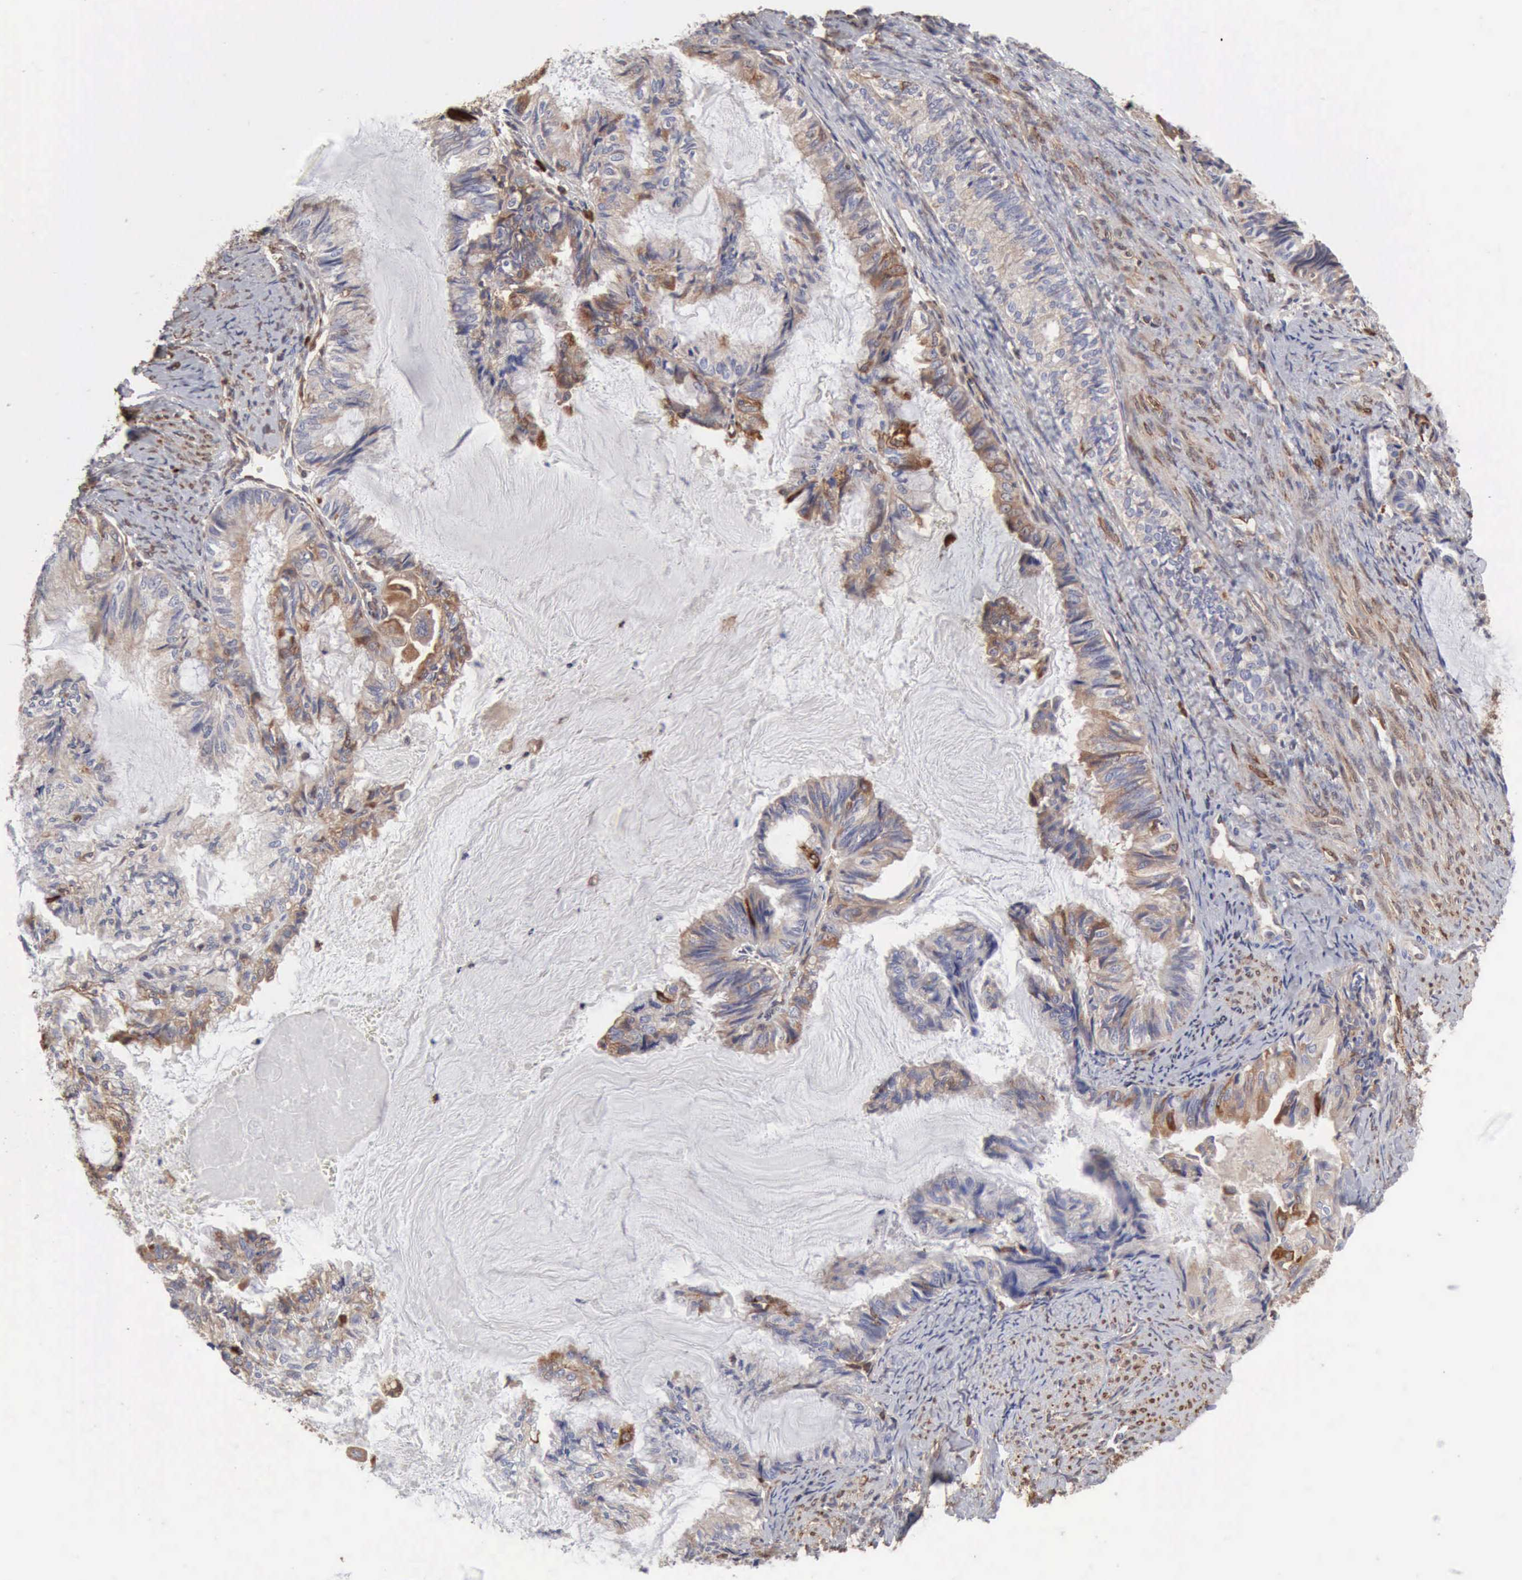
{"staining": {"intensity": "weak", "quantity": "25%-75%", "location": "cytoplasmic/membranous"}, "tissue": "endometrial cancer", "cell_type": "Tumor cells", "image_type": "cancer", "snomed": [{"axis": "morphology", "description": "Adenocarcinoma, NOS"}, {"axis": "topography", "description": "Endometrium"}], "caption": "Immunohistochemistry (IHC) (DAB (3,3'-diaminobenzidine)) staining of human endometrial cancer exhibits weak cytoplasmic/membranous protein staining in approximately 25%-75% of tumor cells.", "gene": "APOL2", "patient": {"sex": "female", "age": 86}}